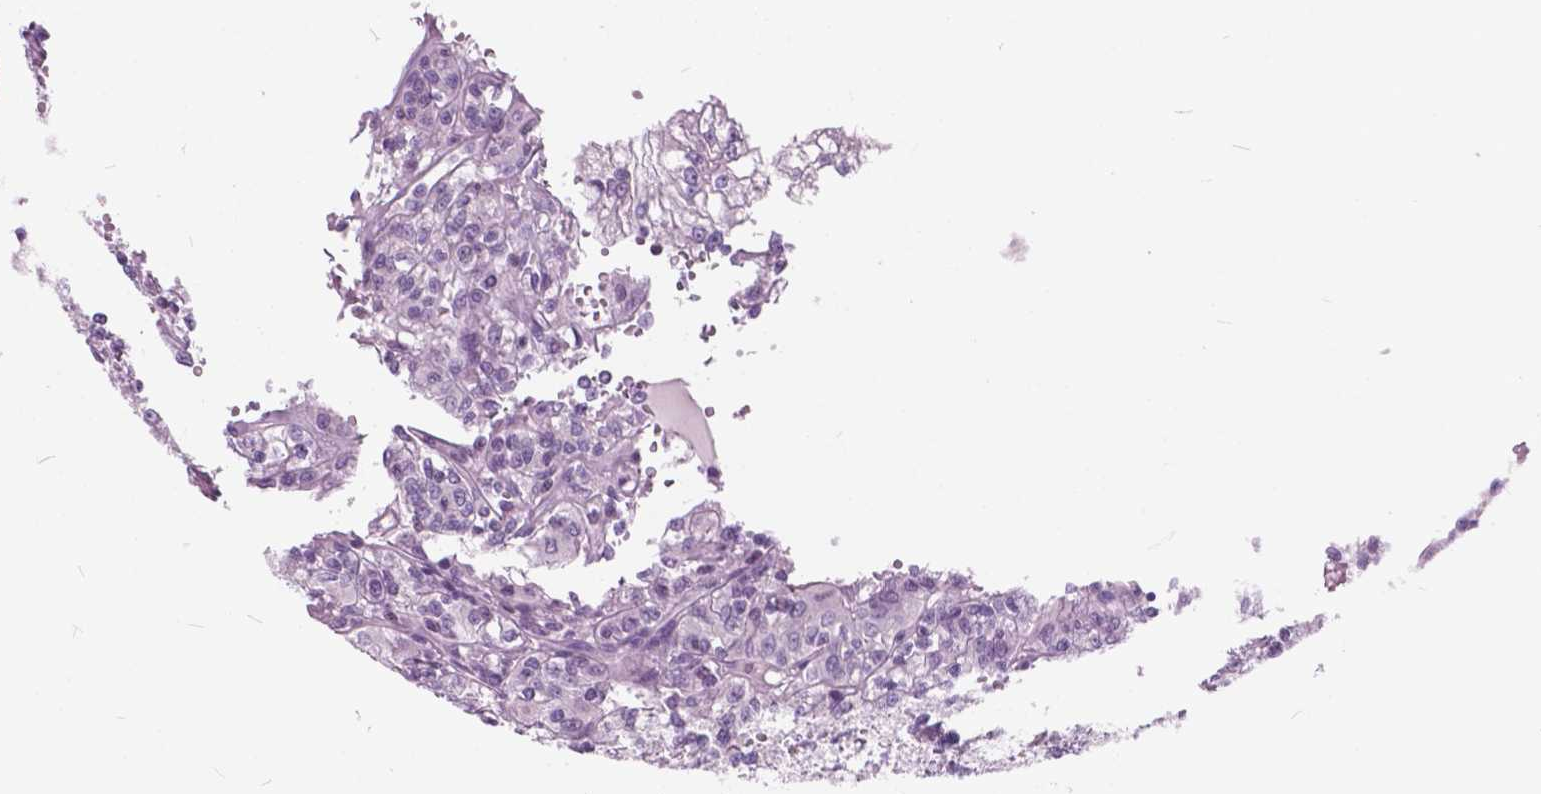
{"staining": {"intensity": "negative", "quantity": "none", "location": "none"}, "tissue": "renal cancer", "cell_type": "Tumor cells", "image_type": "cancer", "snomed": [{"axis": "morphology", "description": "Adenocarcinoma, NOS"}, {"axis": "topography", "description": "Kidney"}], "caption": "Image shows no protein expression in tumor cells of renal cancer (adenocarcinoma) tissue.", "gene": "SP140", "patient": {"sex": "male", "age": 36}}